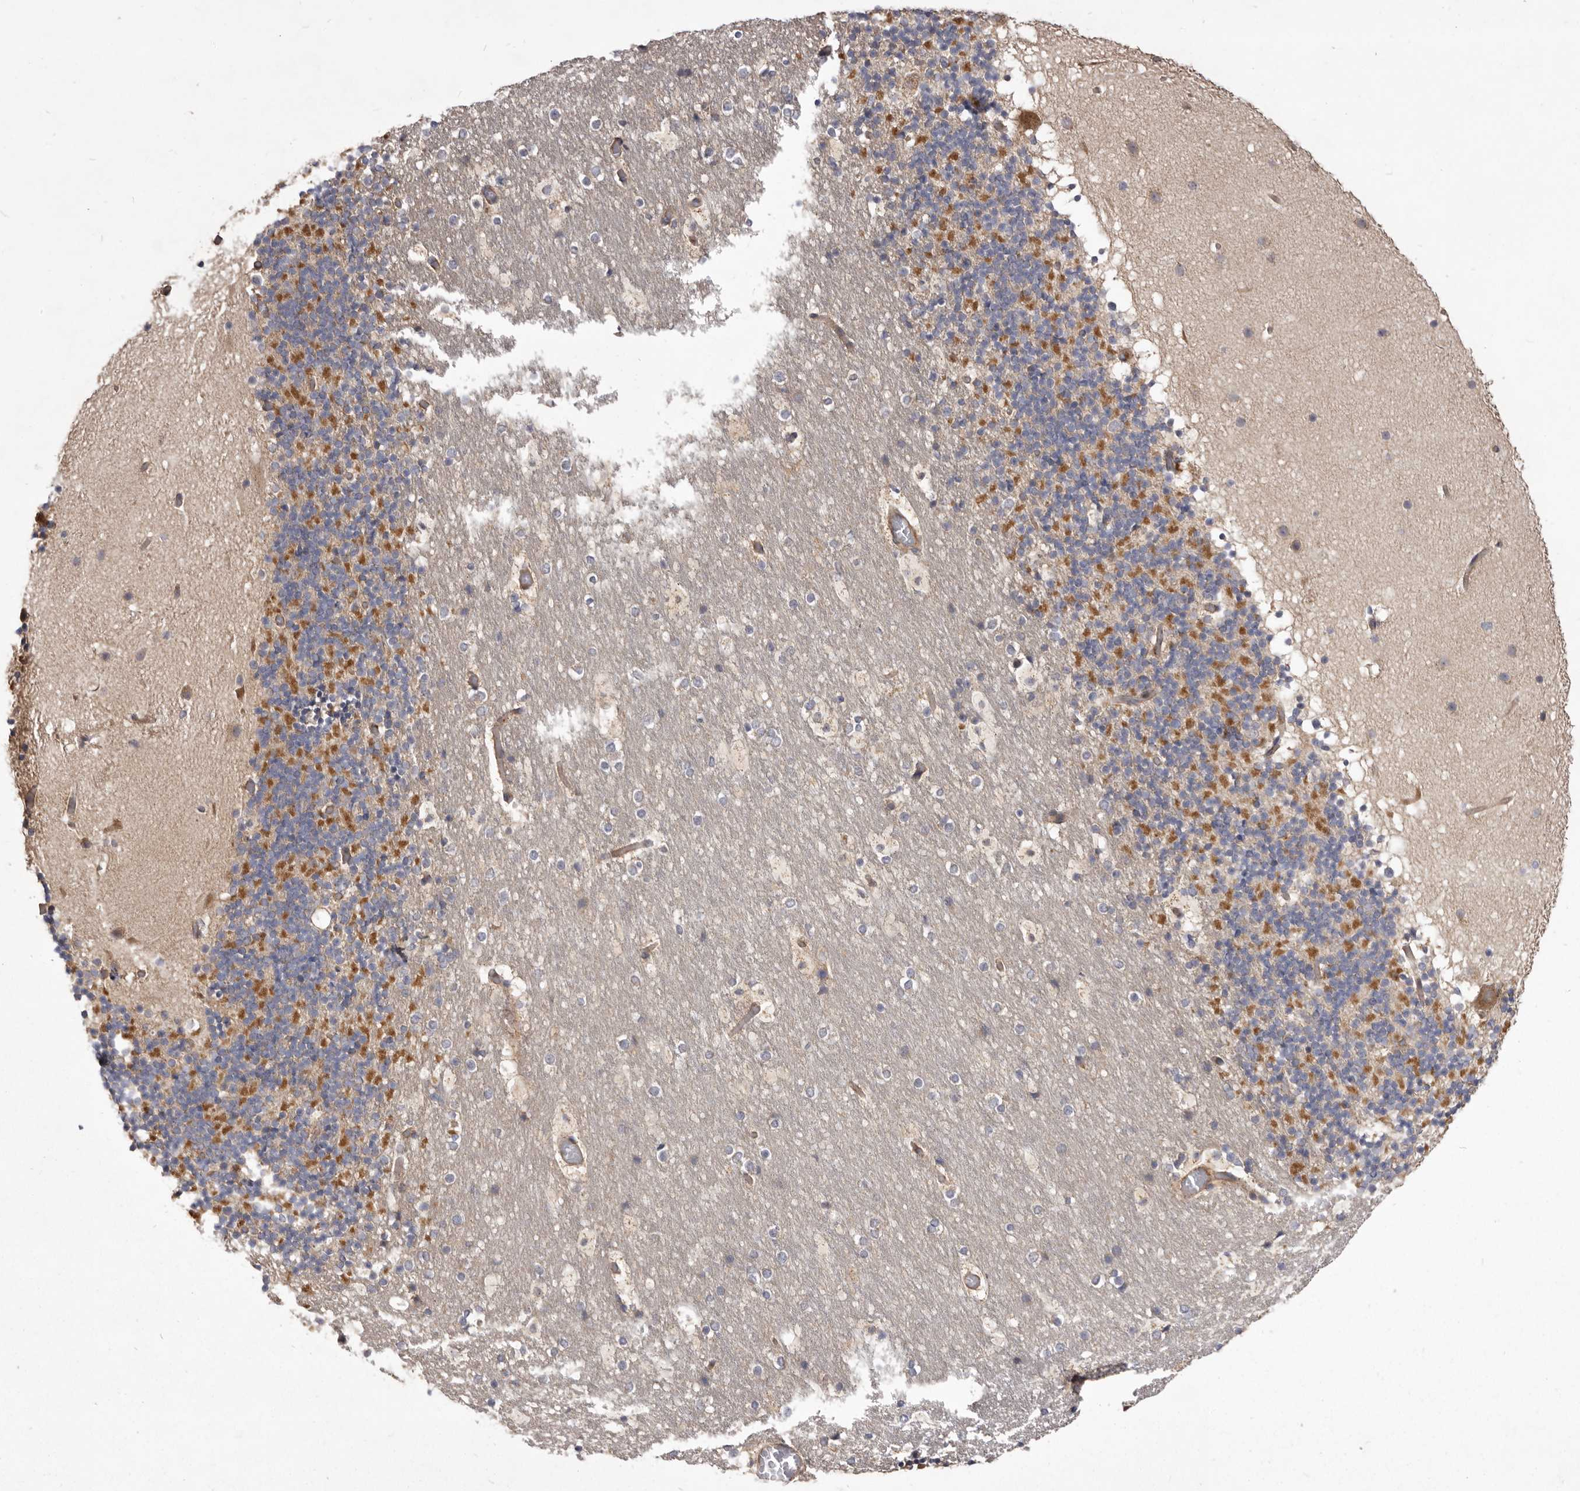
{"staining": {"intensity": "strong", "quantity": "25%-75%", "location": "cytoplasmic/membranous"}, "tissue": "cerebellum", "cell_type": "Cells in granular layer", "image_type": "normal", "snomed": [{"axis": "morphology", "description": "Normal tissue, NOS"}, {"axis": "topography", "description": "Cerebellum"}], "caption": "Immunohistochemical staining of unremarkable human cerebellum shows strong cytoplasmic/membranous protein staining in about 25%-75% of cells in granular layer. (Stains: DAB in brown, nuclei in blue, Microscopy: brightfield microscopy at high magnification).", "gene": "VPS45", "patient": {"sex": "male", "age": 57}}